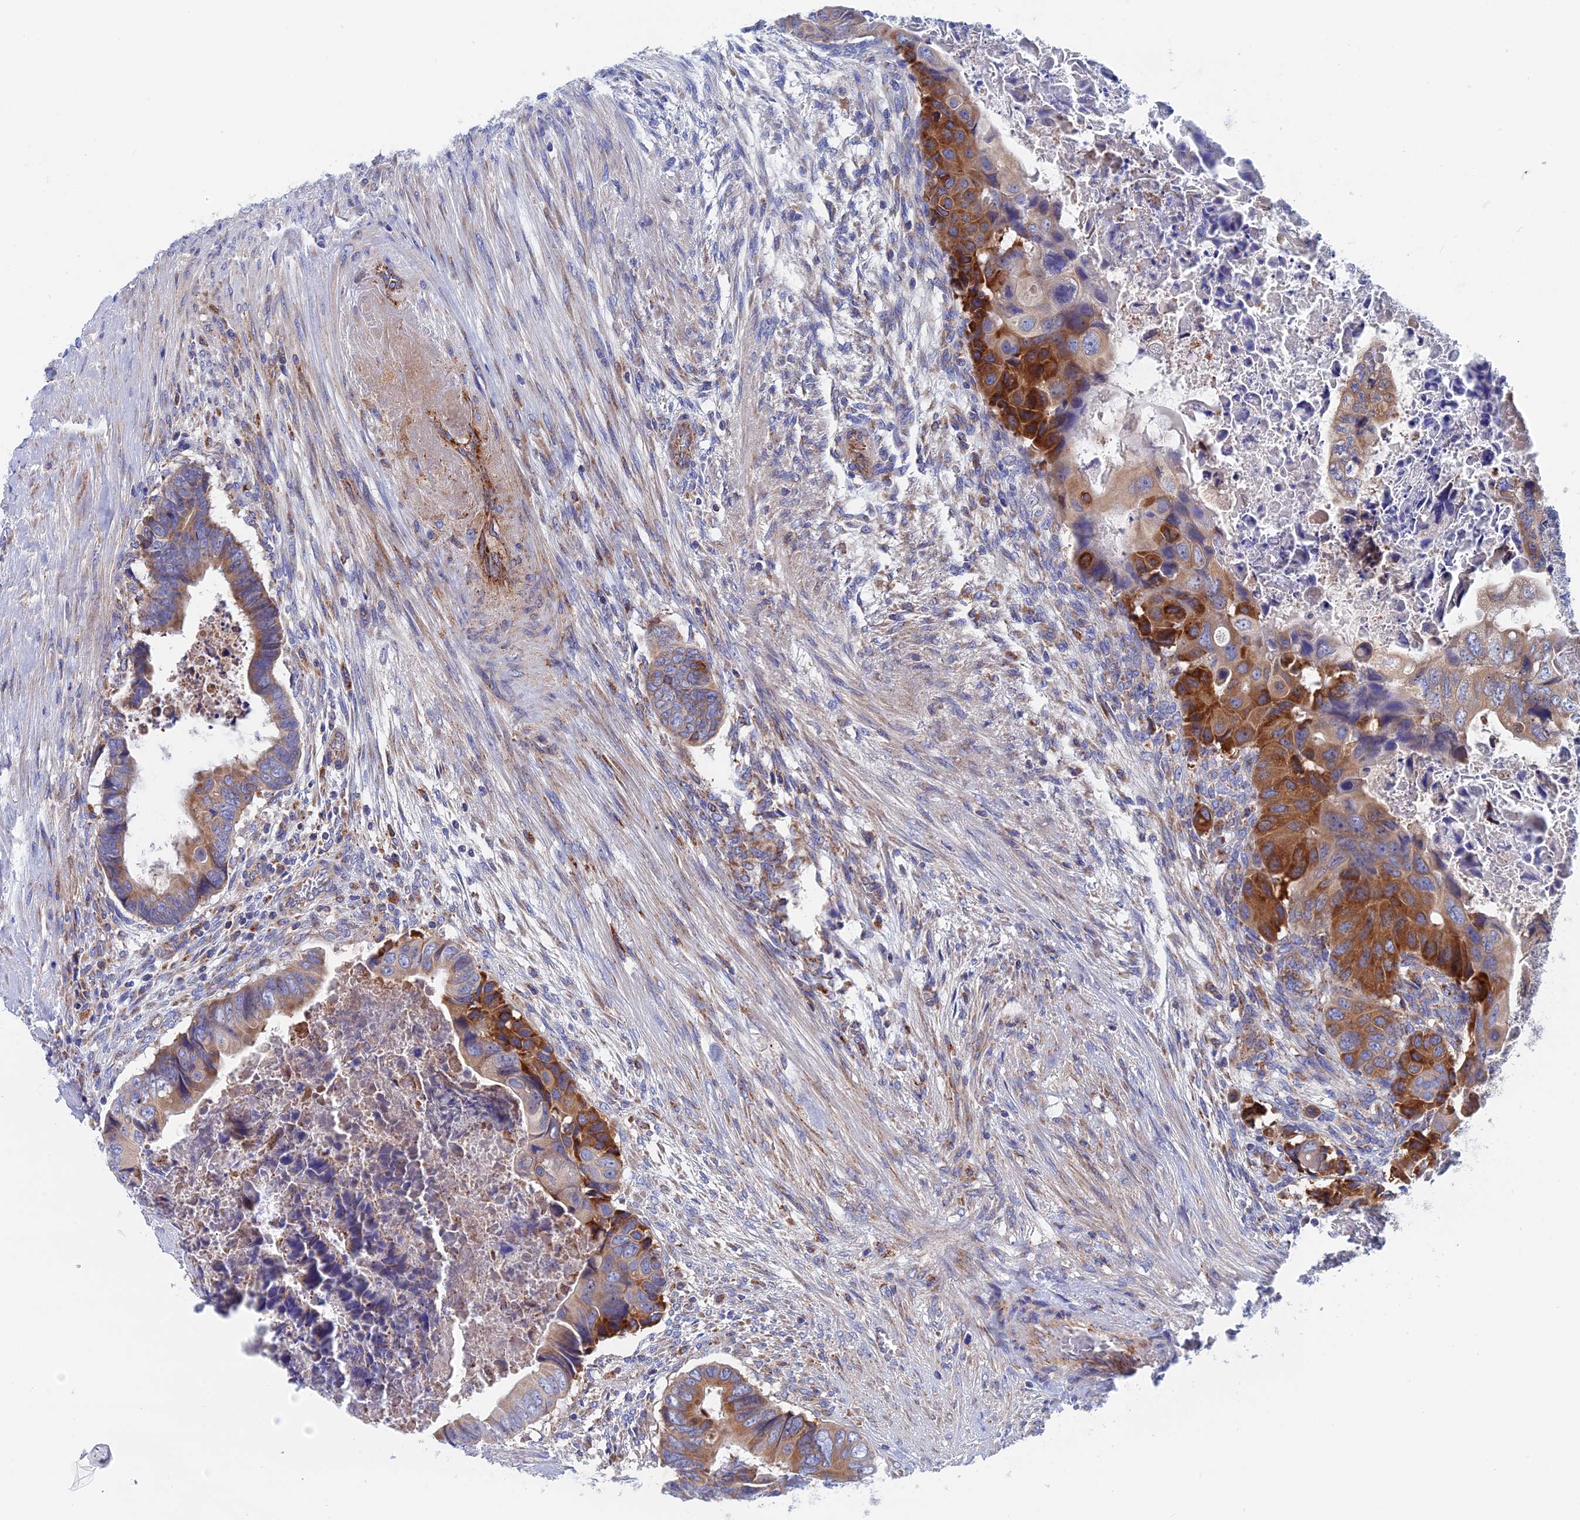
{"staining": {"intensity": "strong", "quantity": "<25%", "location": "cytoplasmic/membranous"}, "tissue": "colorectal cancer", "cell_type": "Tumor cells", "image_type": "cancer", "snomed": [{"axis": "morphology", "description": "Adenocarcinoma, NOS"}, {"axis": "topography", "description": "Rectum"}], "caption": "This micrograph displays IHC staining of colorectal cancer (adenocarcinoma), with medium strong cytoplasmic/membranous expression in approximately <25% of tumor cells.", "gene": "WDR83", "patient": {"sex": "female", "age": 78}}